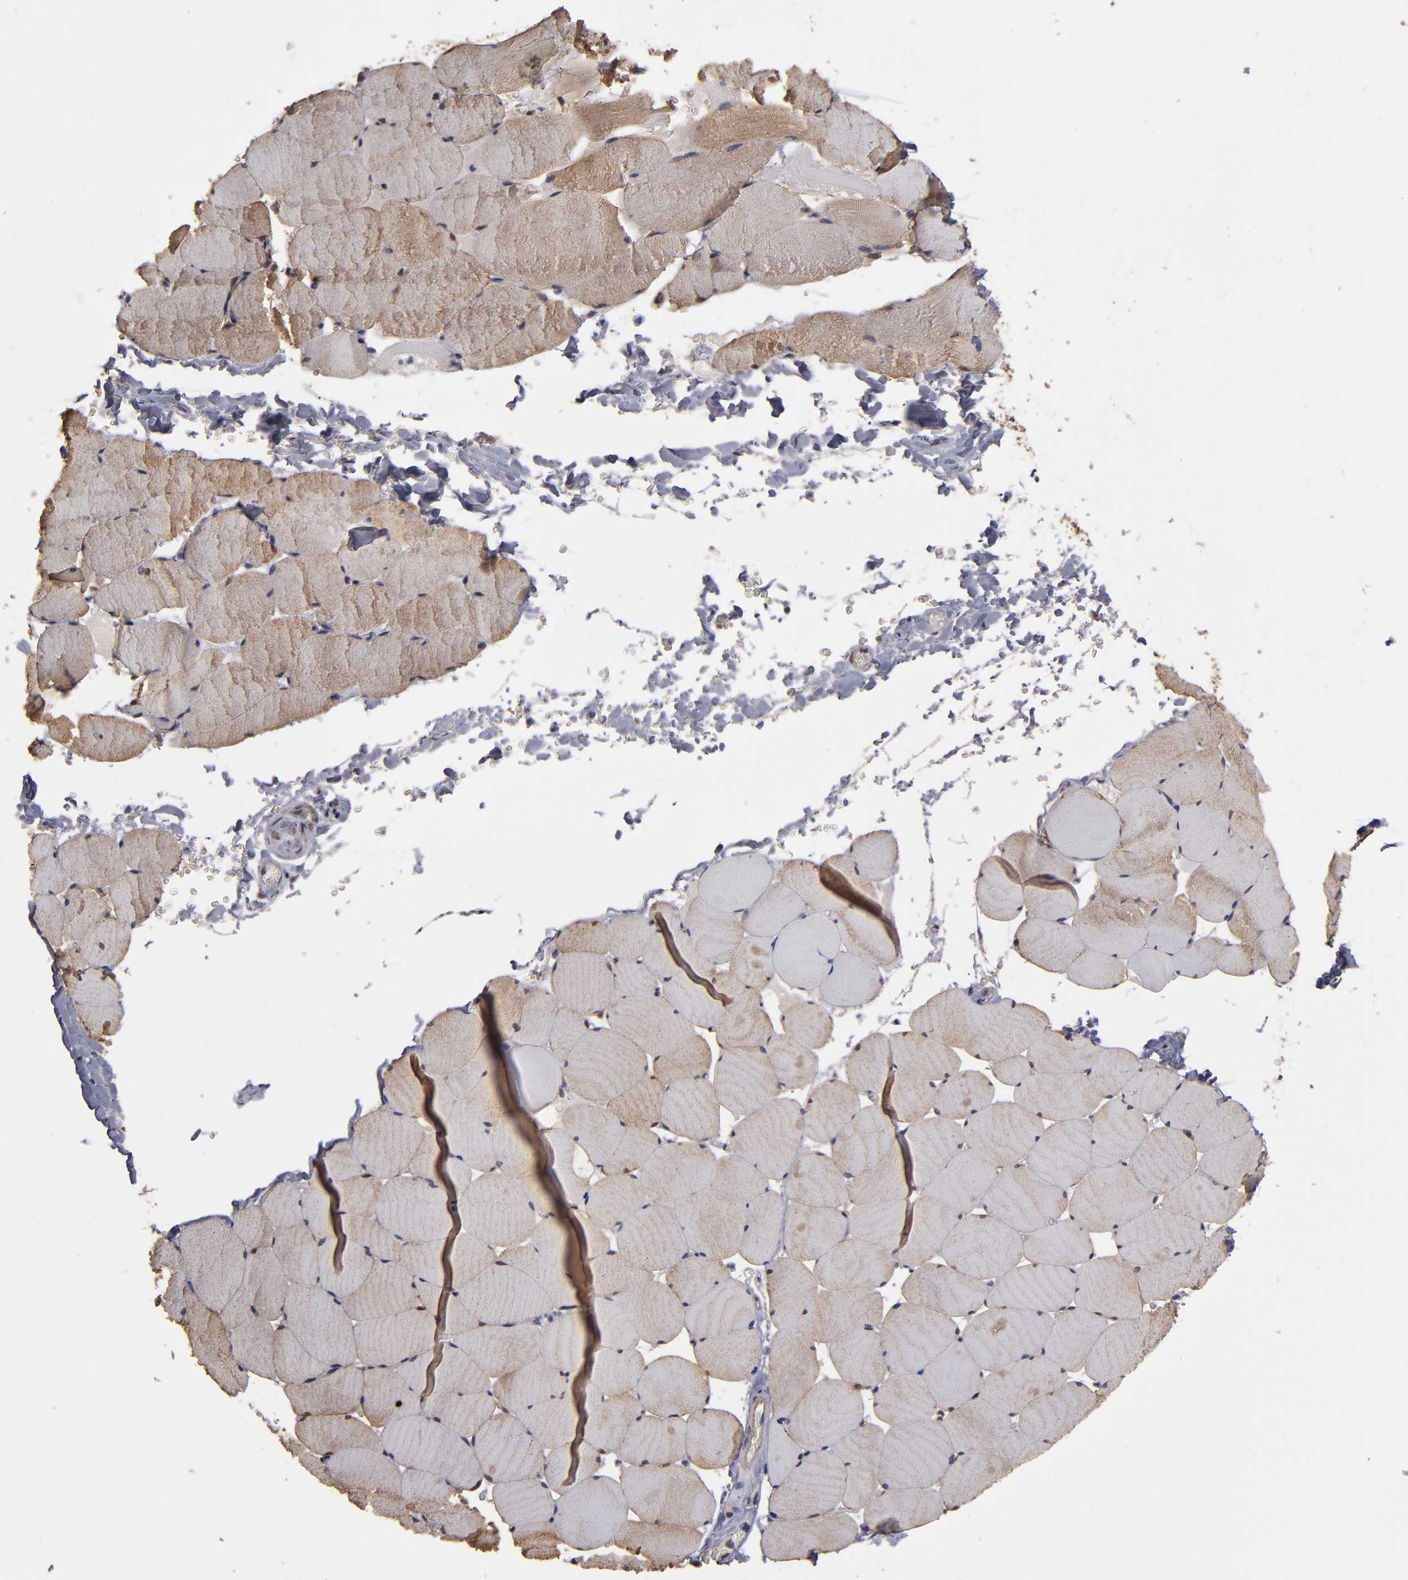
{"staining": {"intensity": "moderate", "quantity": ">75%", "location": "cytoplasmic/membranous"}, "tissue": "skeletal muscle", "cell_type": "Myocytes", "image_type": "normal", "snomed": [{"axis": "morphology", "description": "Normal tissue, NOS"}, {"axis": "topography", "description": "Skeletal muscle"}], "caption": "Protein analysis of benign skeletal muscle demonstrates moderate cytoplasmic/membranous staining in approximately >75% of myocytes. (DAB = brown stain, brightfield microscopy at high magnification).", "gene": "NDRG2", "patient": {"sex": "male", "age": 62}}